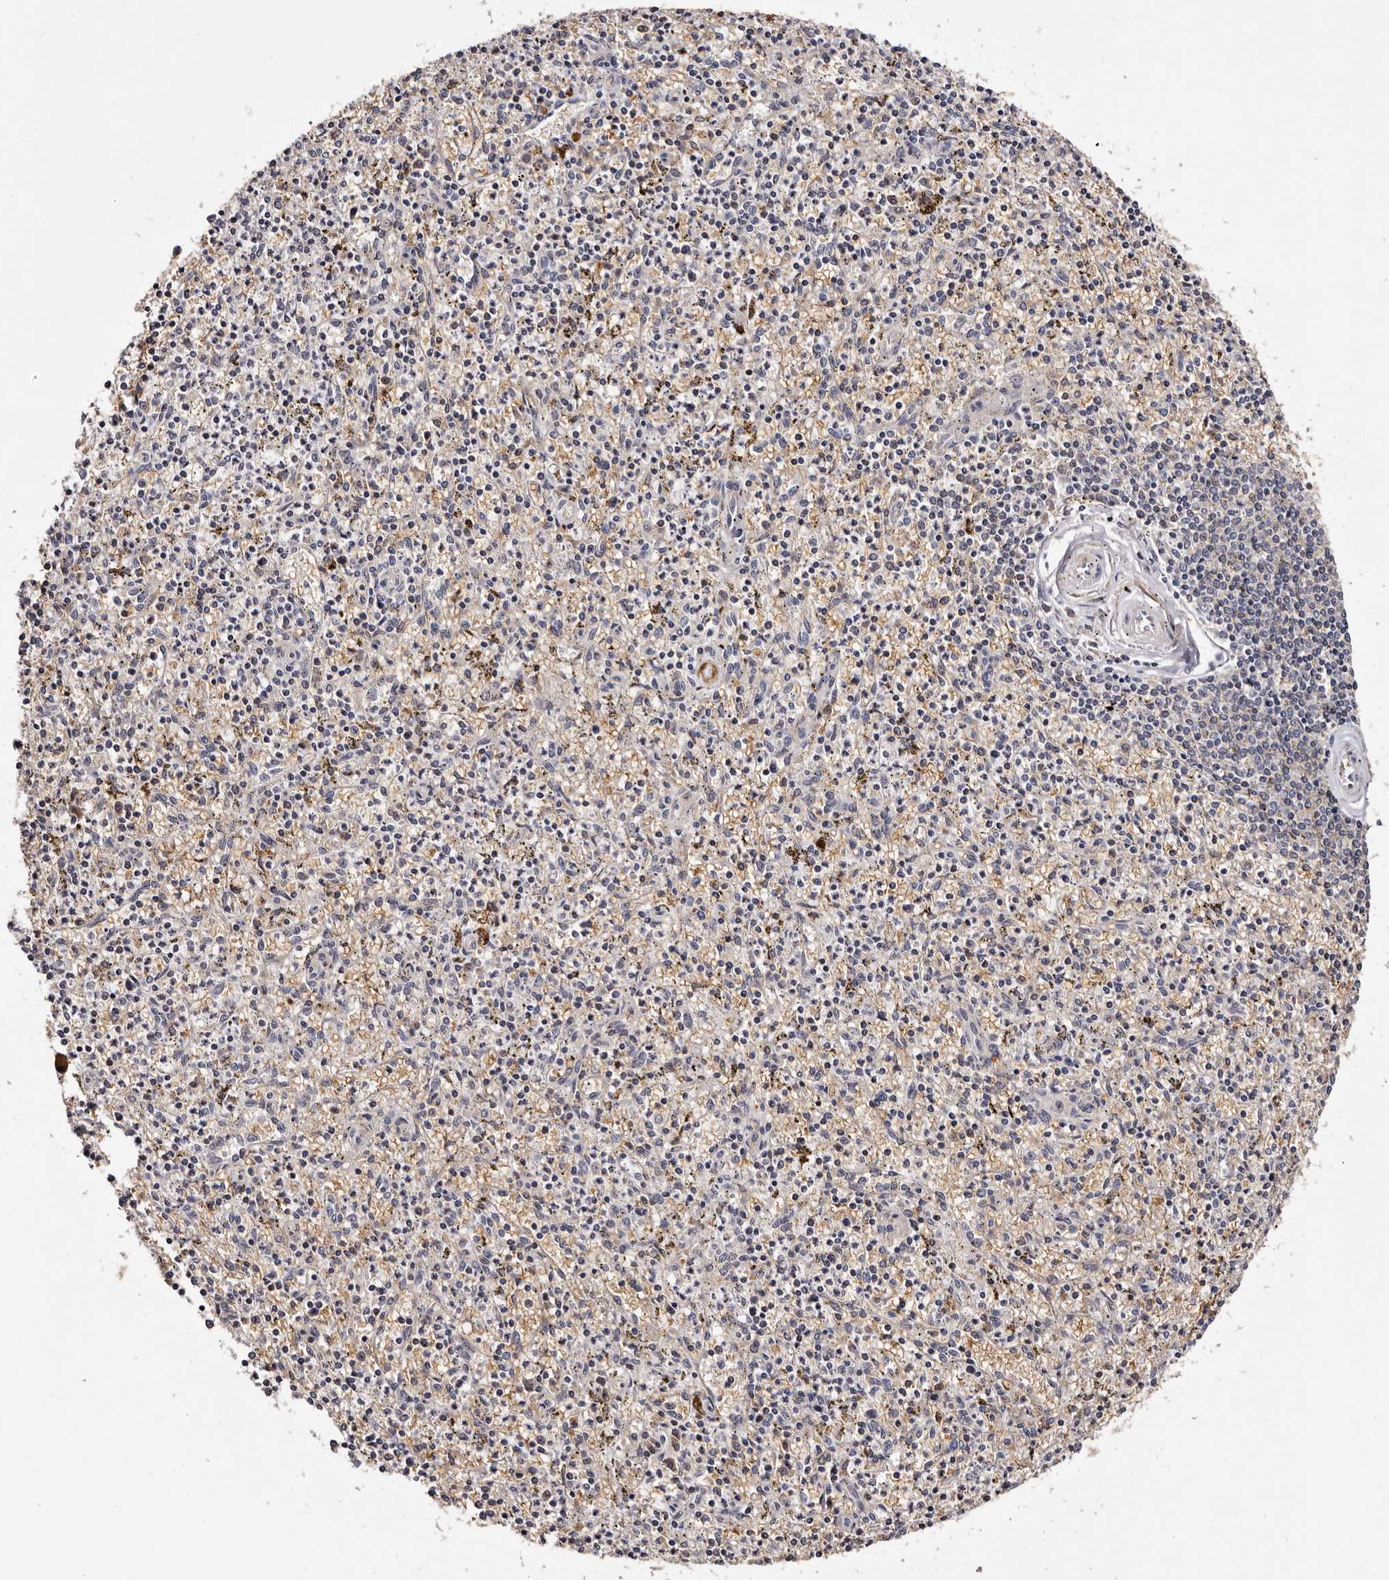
{"staining": {"intensity": "negative", "quantity": "none", "location": "none"}, "tissue": "spleen", "cell_type": "Cells in red pulp", "image_type": "normal", "snomed": [{"axis": "morphology", "description": "Normal tissue, NOS"}, {"axis": "topography", "description": "Spleen"}], "caption": "IHC photomicrograph of benign spleen: spleen stained with DAB reveals no significant protein expression in cells in red pulp. (DAB (3,3'-diaminobenzidine) immunohistochemistry (IHC), high magnification).", "gene": "BPGM", "patient": {"sex": "male", "age": 72}}